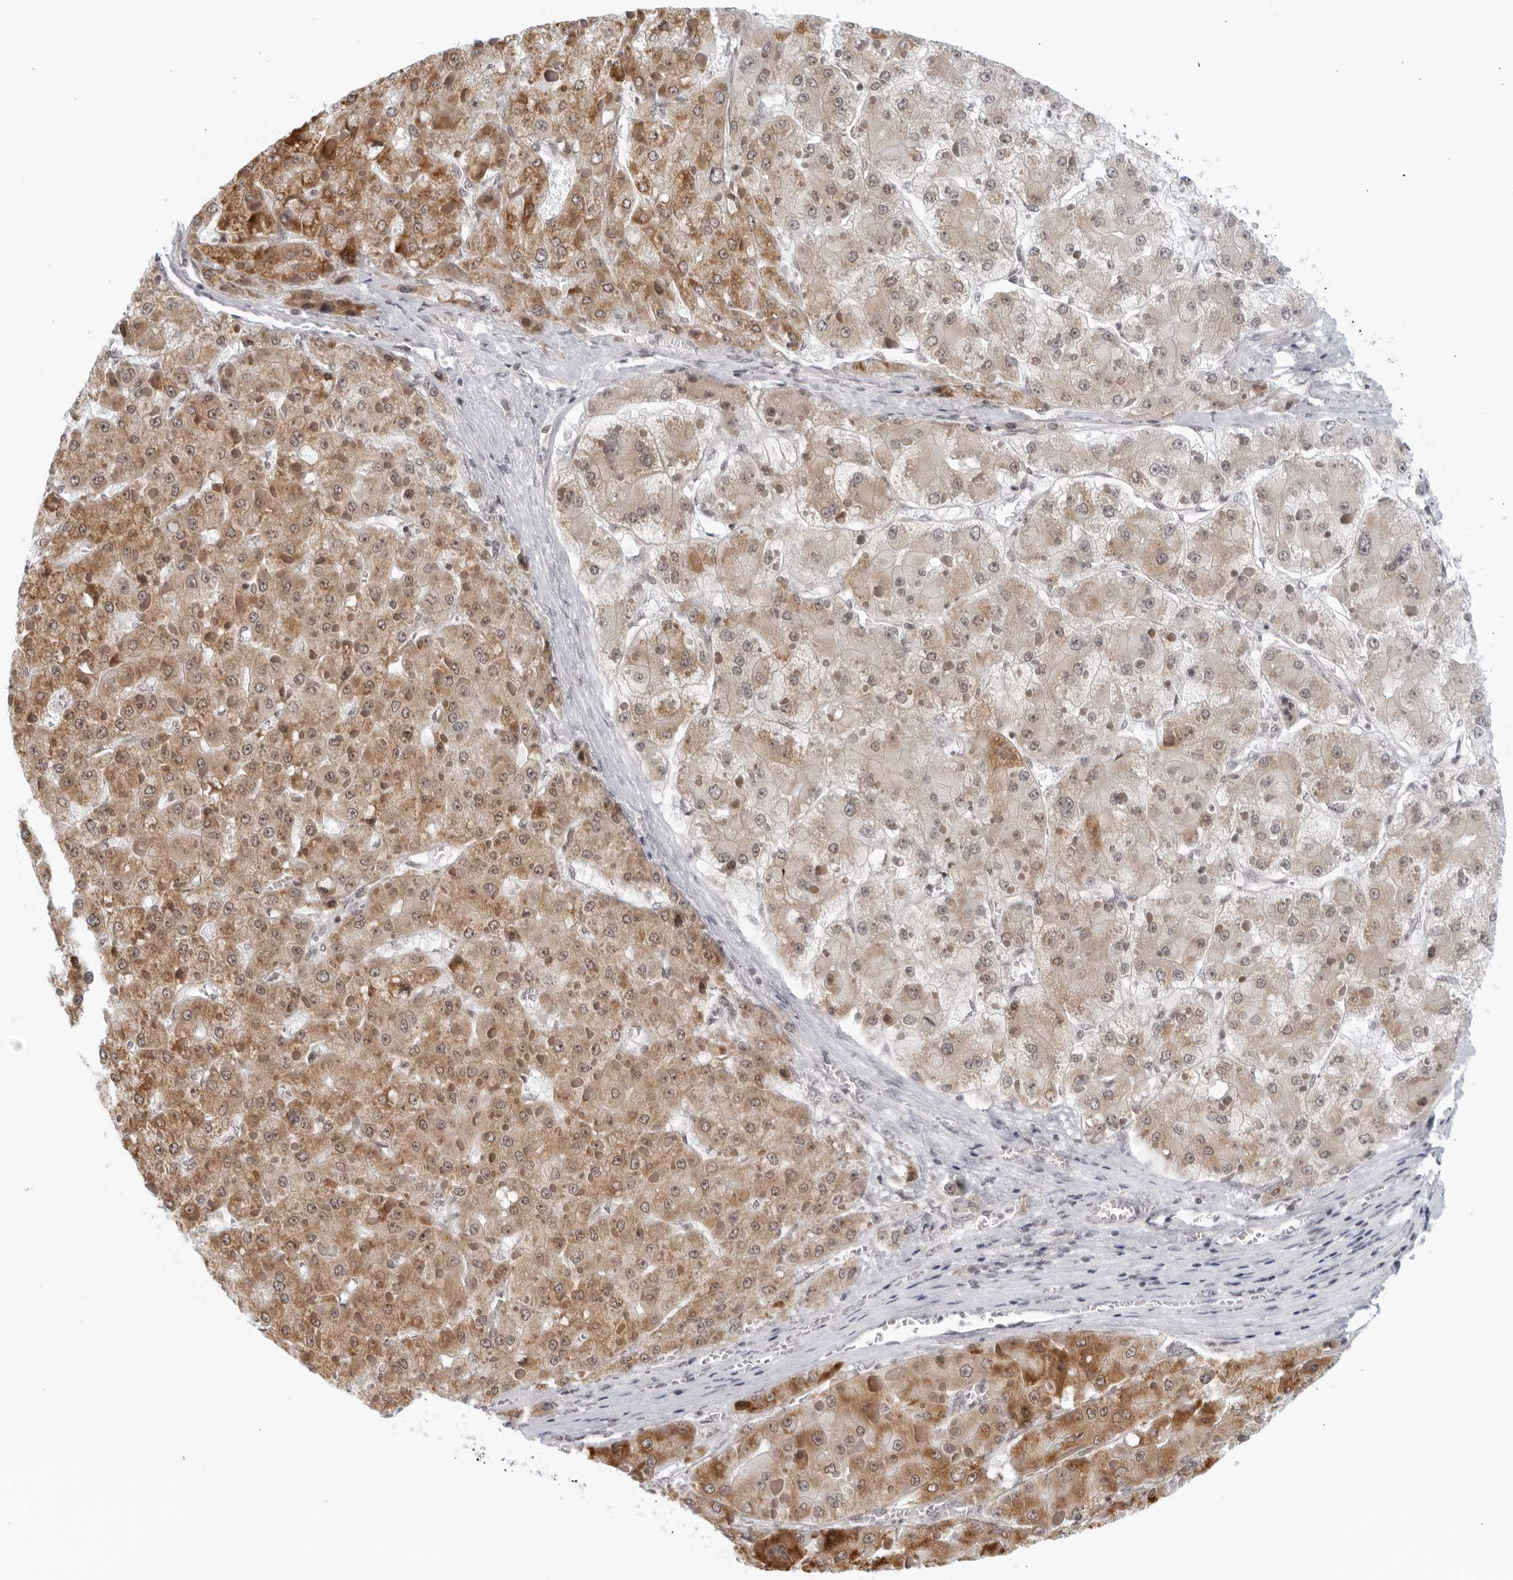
{"staining": {"intensity": "moderate", "quantity": "25%-75%", "location": "cytoplasmic/membranous"}, "tissue": "liver cancer", "cell_type": "Tumor cells", "image_type": "cancer", "snomed": [{"axis": "morphology", "description": "Carcinoma, Hepatocellular, NOS"}, {"axis": "topography", "description": "Liver"}], "caption": "Human liver cancer (hepatocellular carcinoma) stained for a protein (brown) shows moderate cytoplasmic/membranous positive staining in about 25%-75% of tumor cells.", "gene": "RAB11FIP3", "patient": {"sex": "female", "age": 73}}